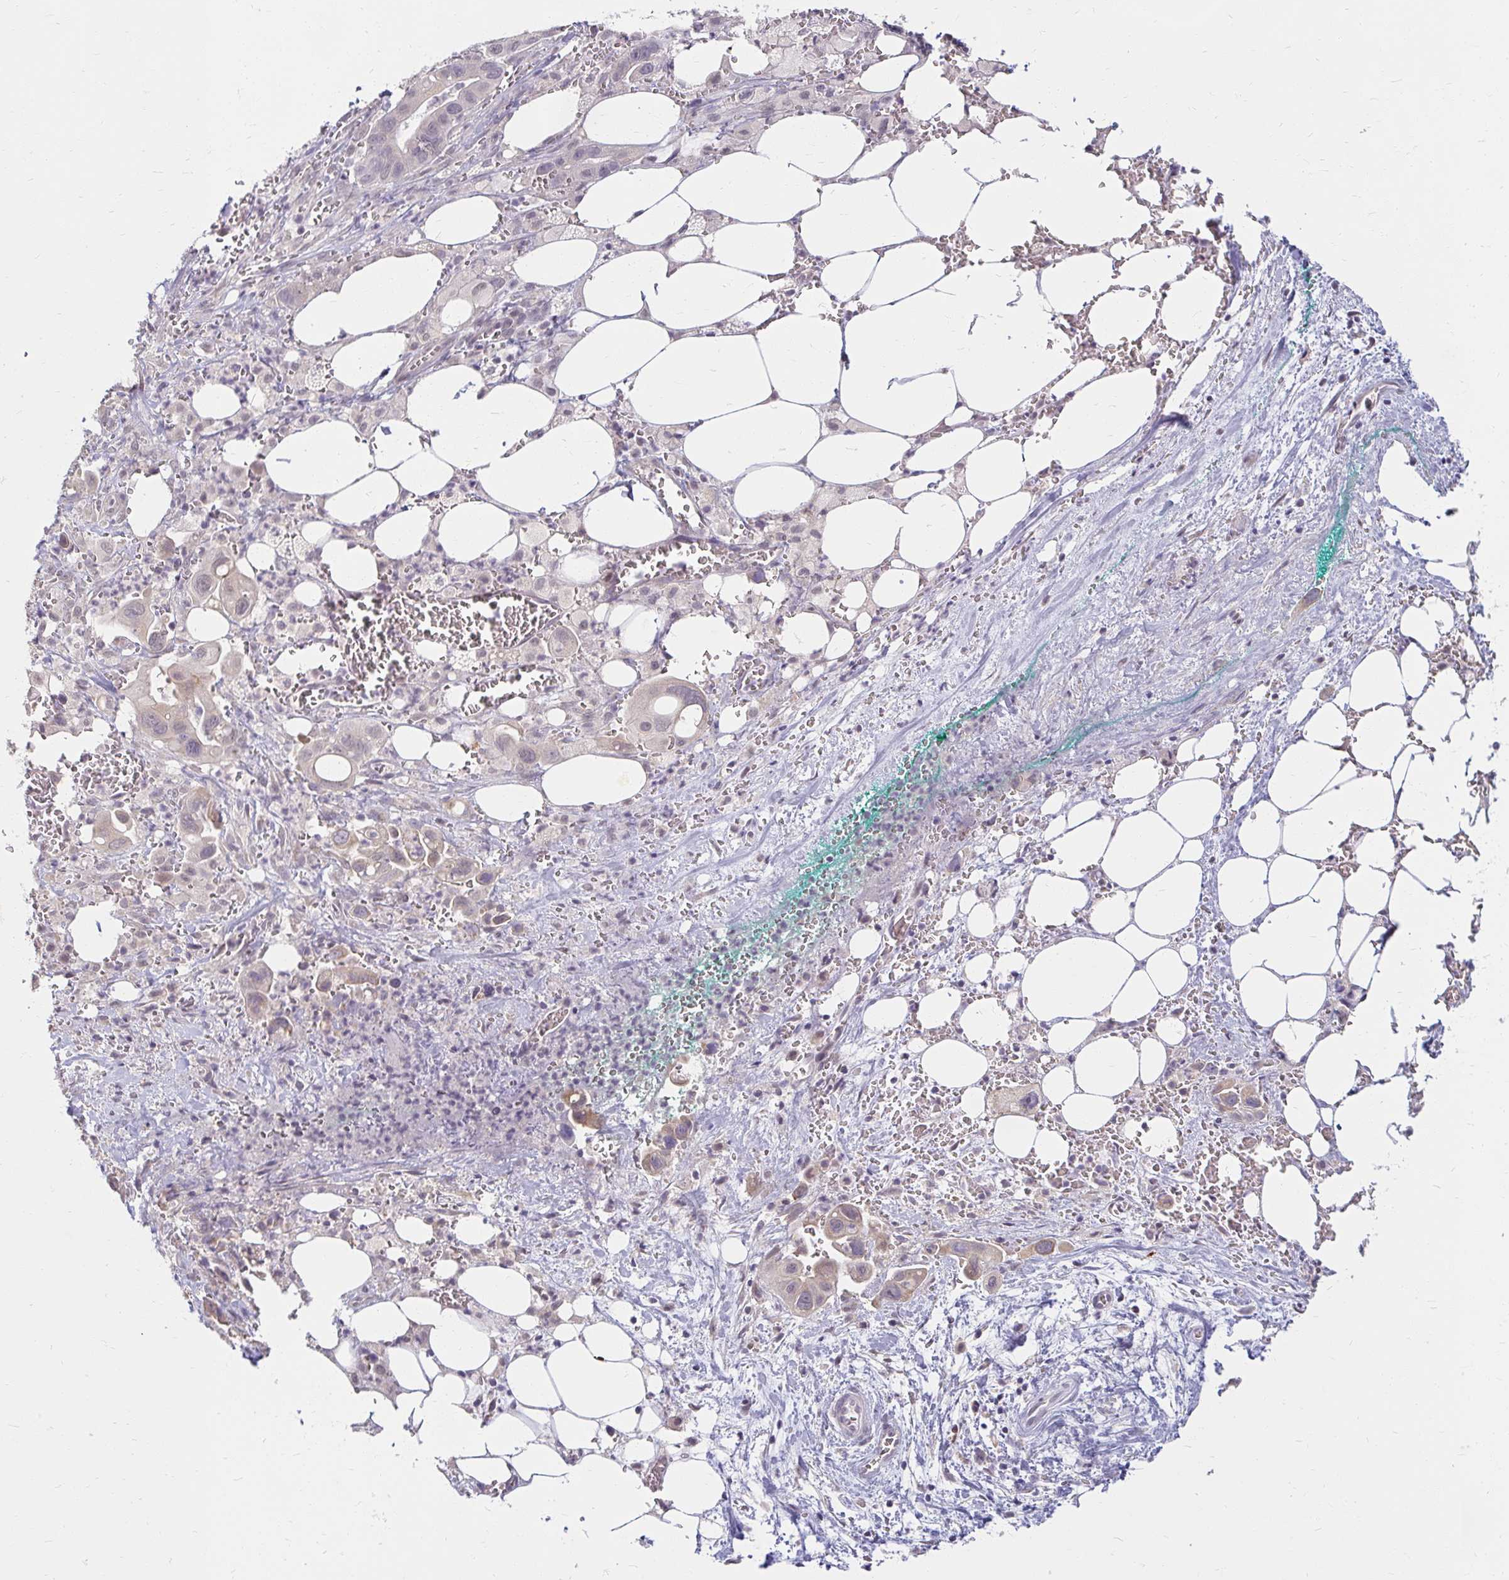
{"staining": {"intensity": "weak", "quantity": "<25%", "location": "cytoplasmic/membranous"}, "tissue": "pancreatic cancer", "cell_type": "Tumor cells", "image_type": "cancer", "snomed": [{"axis": "morphology", "description": "Adenocarcinoma, NOS"}, {"axis": "topography", "description": "Pancreas"}], "caption": "IHC histopathology image of neoplastic tissue: pancreatic cancer (adenocarcinoma) stained with DAB (3,3'-diaminobenzidine) shows no significant protein staining in tumor cells.", "gene": "DDN", "patient": {"sex": "male", "age": 61}}